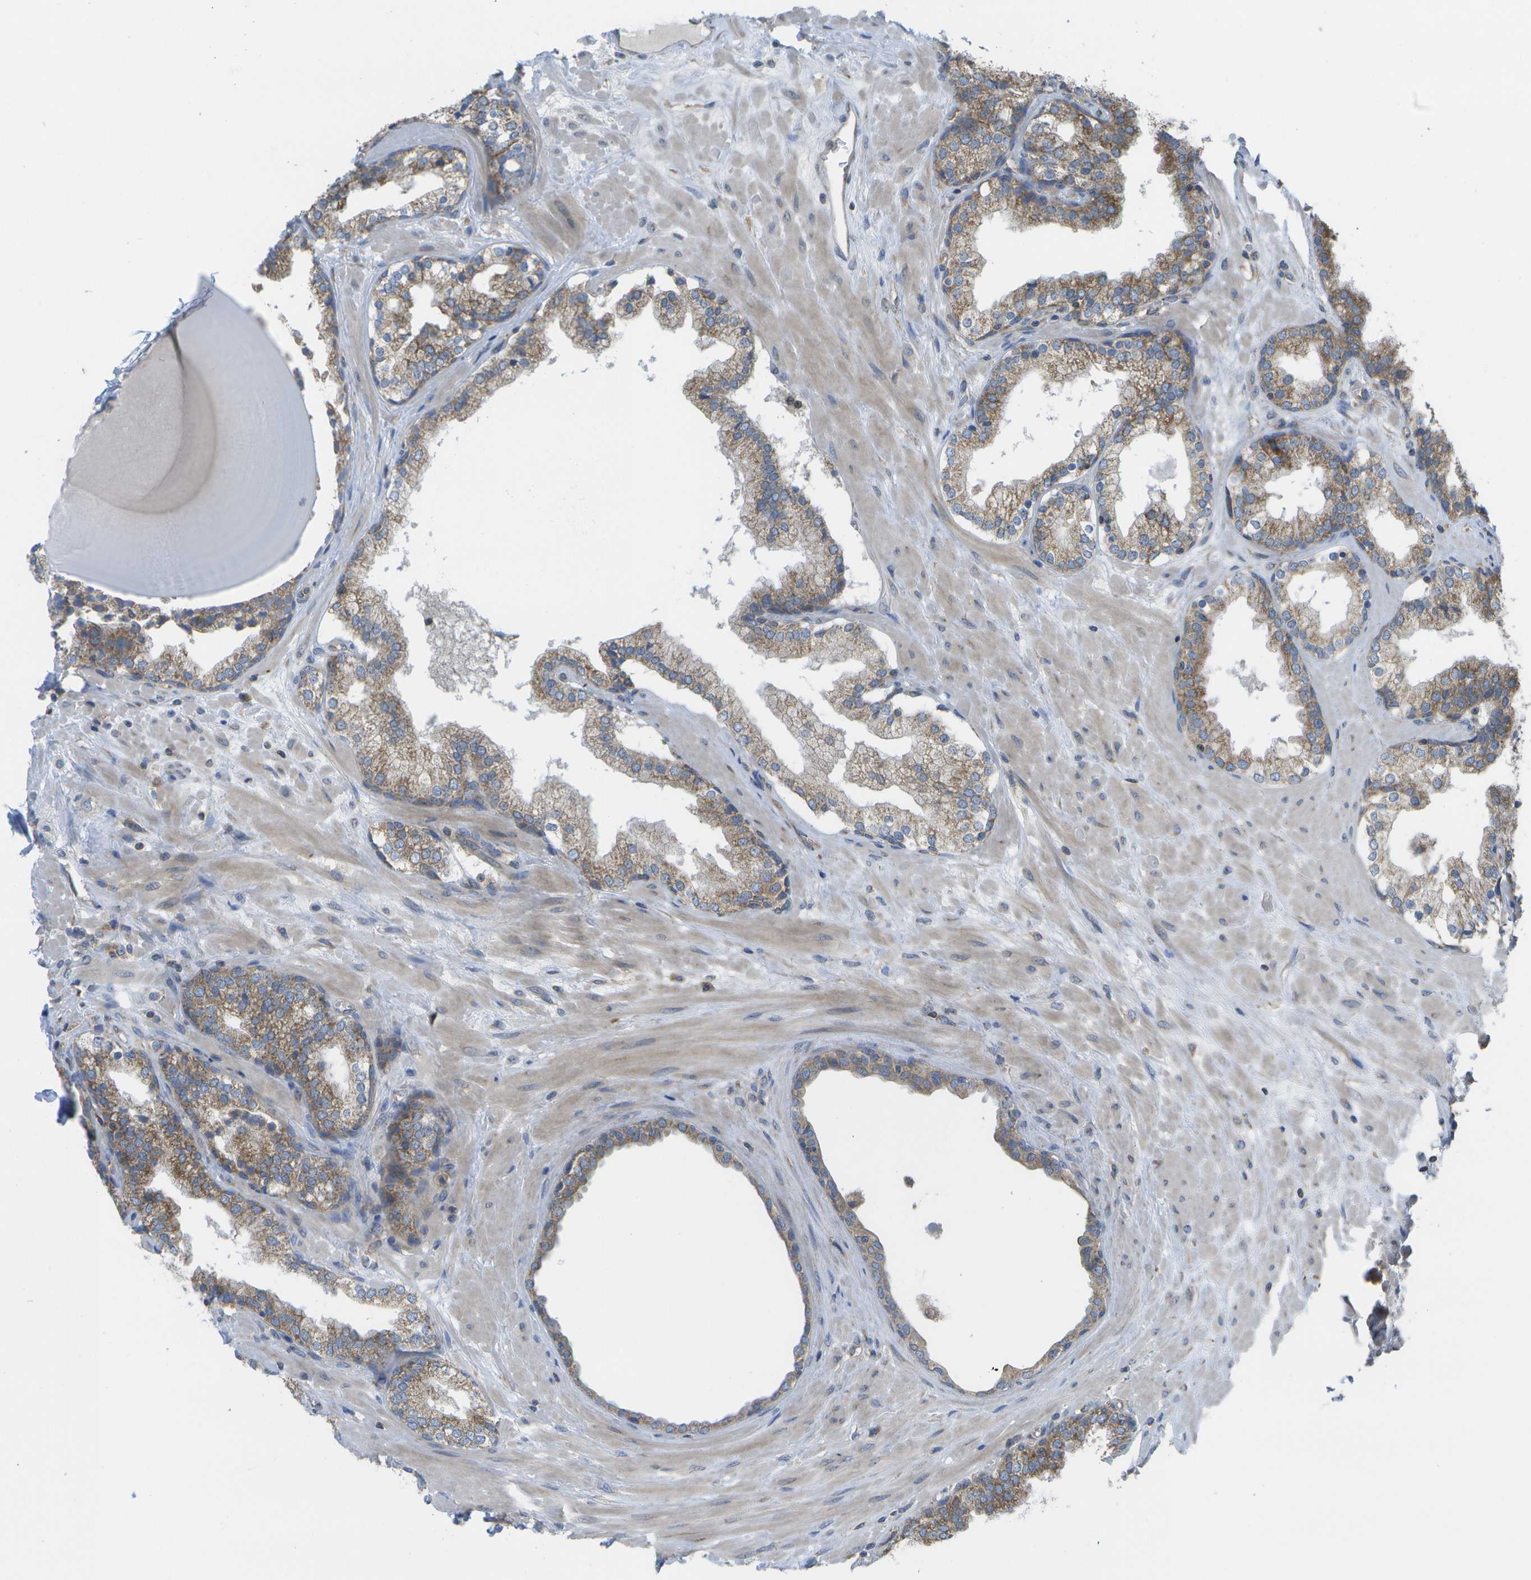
{"staining": {"intensity": "moderate", "quantity": ">75%", "location": "cytoplasmic/membranous"}, "tissue": "prostate", "cell_type": "Glandular cells", "image_type": "normal", "snomed": [{"axis": "morphology", "description": "Normal tissue, NOS"}, {"axis": "topography", "description": "Prostate"}], "caption": "An immunohistochemistry photomicrograph of unremarkable tissue is shown. Protein staining in brown shows moderate cytoplasmic/membranous positivity in prostate within glandular cells.", "gene": "DPM3", "patient": {"sex": "male", "age": 51}}